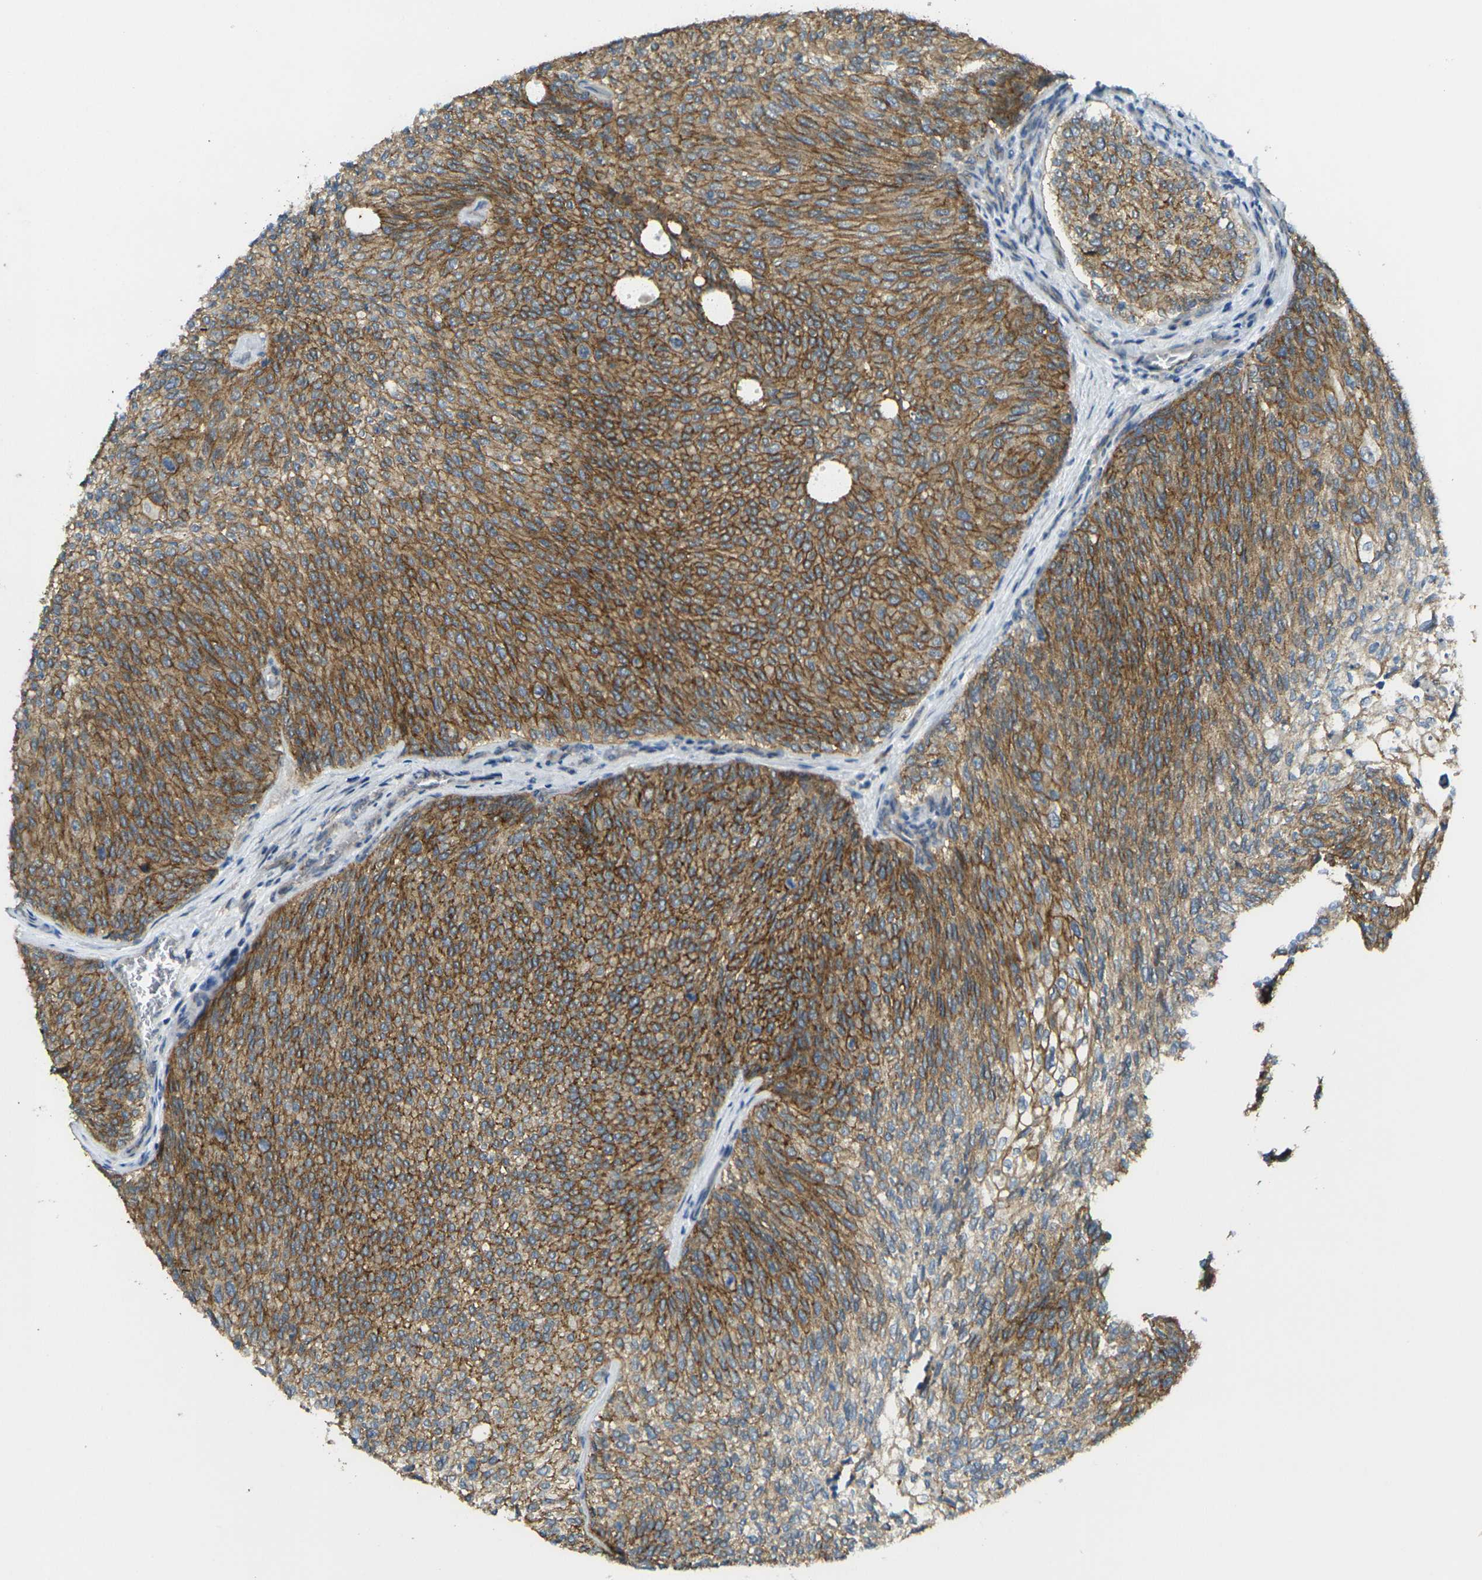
{"staining": {"intensity": "moderate", "quantity": ">75%", "location": "cytoplasmic/membranous"}, "tissue": "urothelial cancer", "cell_type": "Tumor cells", "image_type": "cancer", "snomed": [{"axis": "morphology", "description": "Urothelial carcinoma, Low grade"}, {"axis": "topography", "description": "Urinary bladder"}], "caption": "Protein analysis of urothelial cancer tissue exhibits moderate cytoplasmic/membranous expression in about >75% of tumor cells.", "gene": "RHBDD1", "patient": {"sex": "female", "age": 79}}